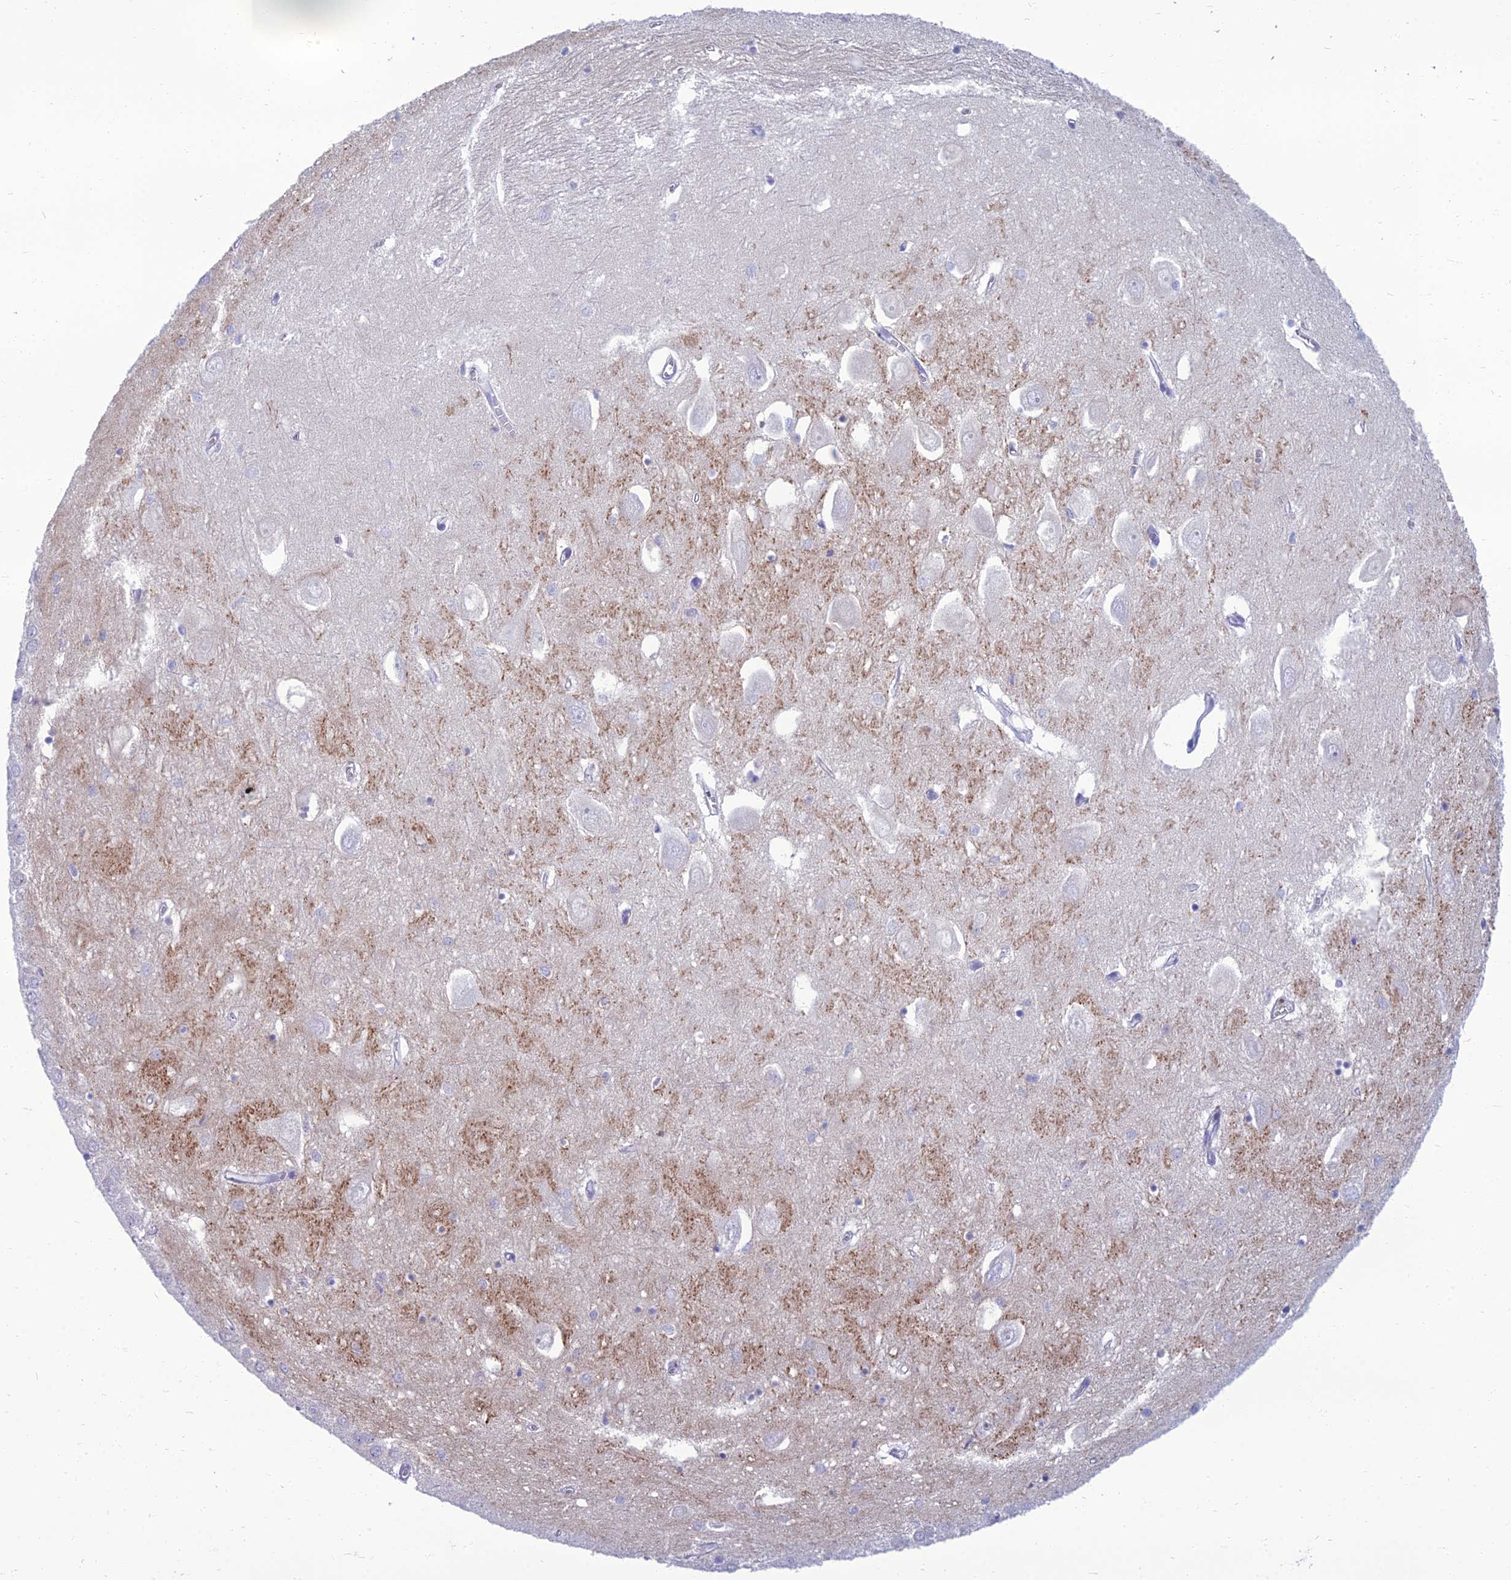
{"staining": {"intensity": "negative", "quantity": "none", "location": "none"}, "tissue": "hippocampus", "cell_type": "Glial cells", "image_type": "normal", "snomed": [{"axis": "morphology", "description": "Normal tissue, NOS"}, {"axis": "topography", "description": "Hippocampus"}], "caption": "The histopathology image displays no staining of glial cells in normal hippocampus. (Stains: DAB (3,3'-diaminobenzidine) IHC with hematoxylin counter stain, Microscopy: brightfield microscopy at high magnification).", "gene": "SPTLC3", "patient": {"sex": "female", "age": 64}}